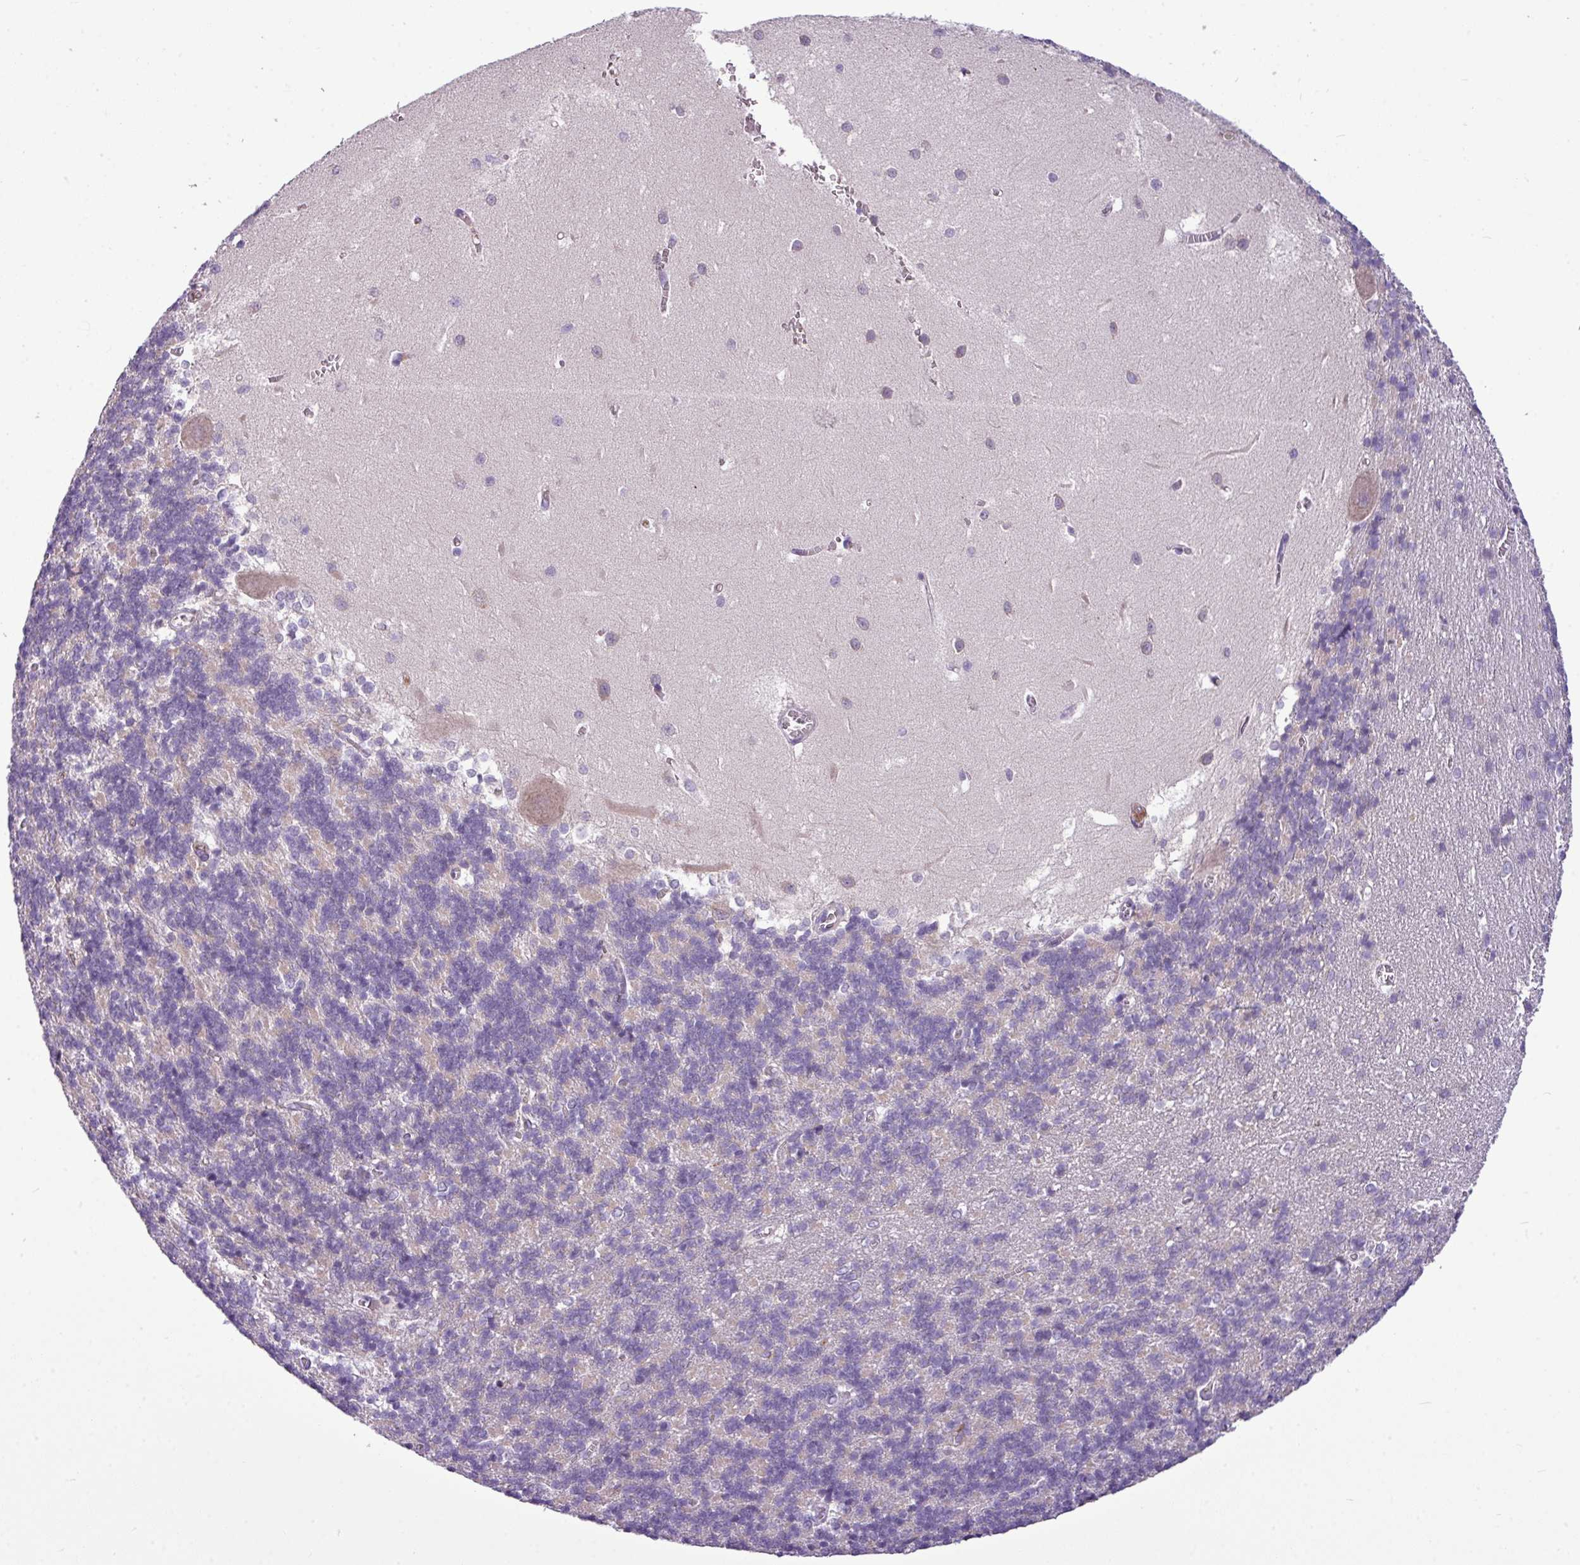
{"staining": {"intensity": "negative", "quantity": "none", "location": "none"}, "tissue": "cerebellum", "cell_type": "Cells in granular layer", "image_type": "normal", "snomed": [{"axis": "morphology", "description": "Normal tissue, NOS"}, {"axis": "topography", "description": "Cerebellum"}], "caption": "Immunohistochemistry of normal human cerebellum demonstrates no staining in cells in granular layer.", "gene": "IL17A", "patient": {"sex": "male", "age": 37}}